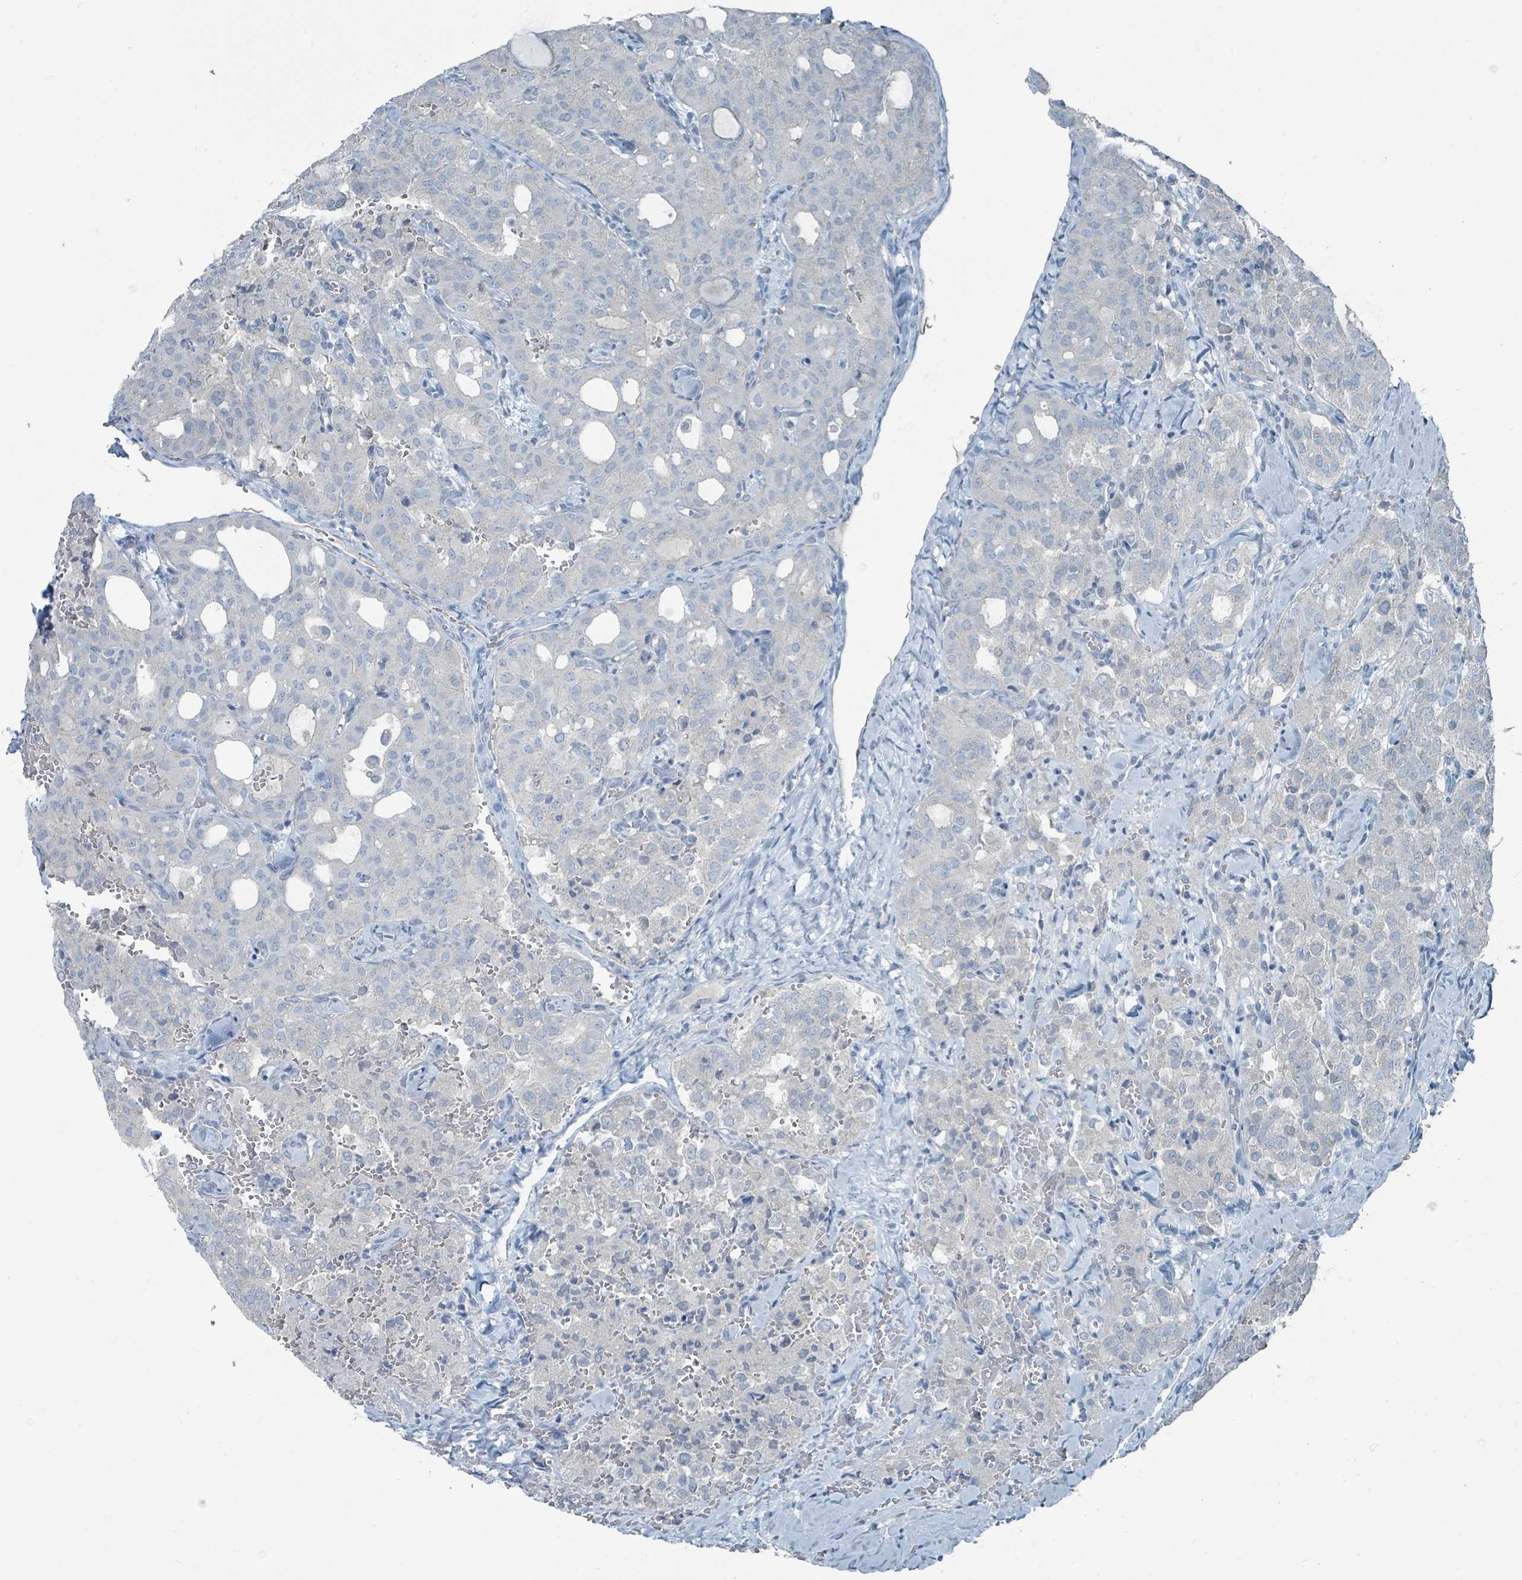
{"staining": {"intensity": "negative", "quantity": "none", "location": "none"}, "tissue": "thyroid cancer", "cell_type": "Tumor cells", "image_type": "cancer", "snomed": [{"axis": "morphology", "description": "Follicular adenoma carcinoma, NOS"}, {"axis": "topography", "description": "Thyroid gland"}], "caption": "Immunohistochemistry (IHC) micrograph of neoplastic tissue: human thyroid cancer stained with DAB (3,3'-diaminobenzidine) displays no significant protein positivity in tumor cells. (DAB (3,3'-diaminobenzidine) immunohistochemistry (IHC) visualized using brightfield microscopy, high magnification).", "gene": "RASA4", "patient": {"sex": "male", "age": 75}}